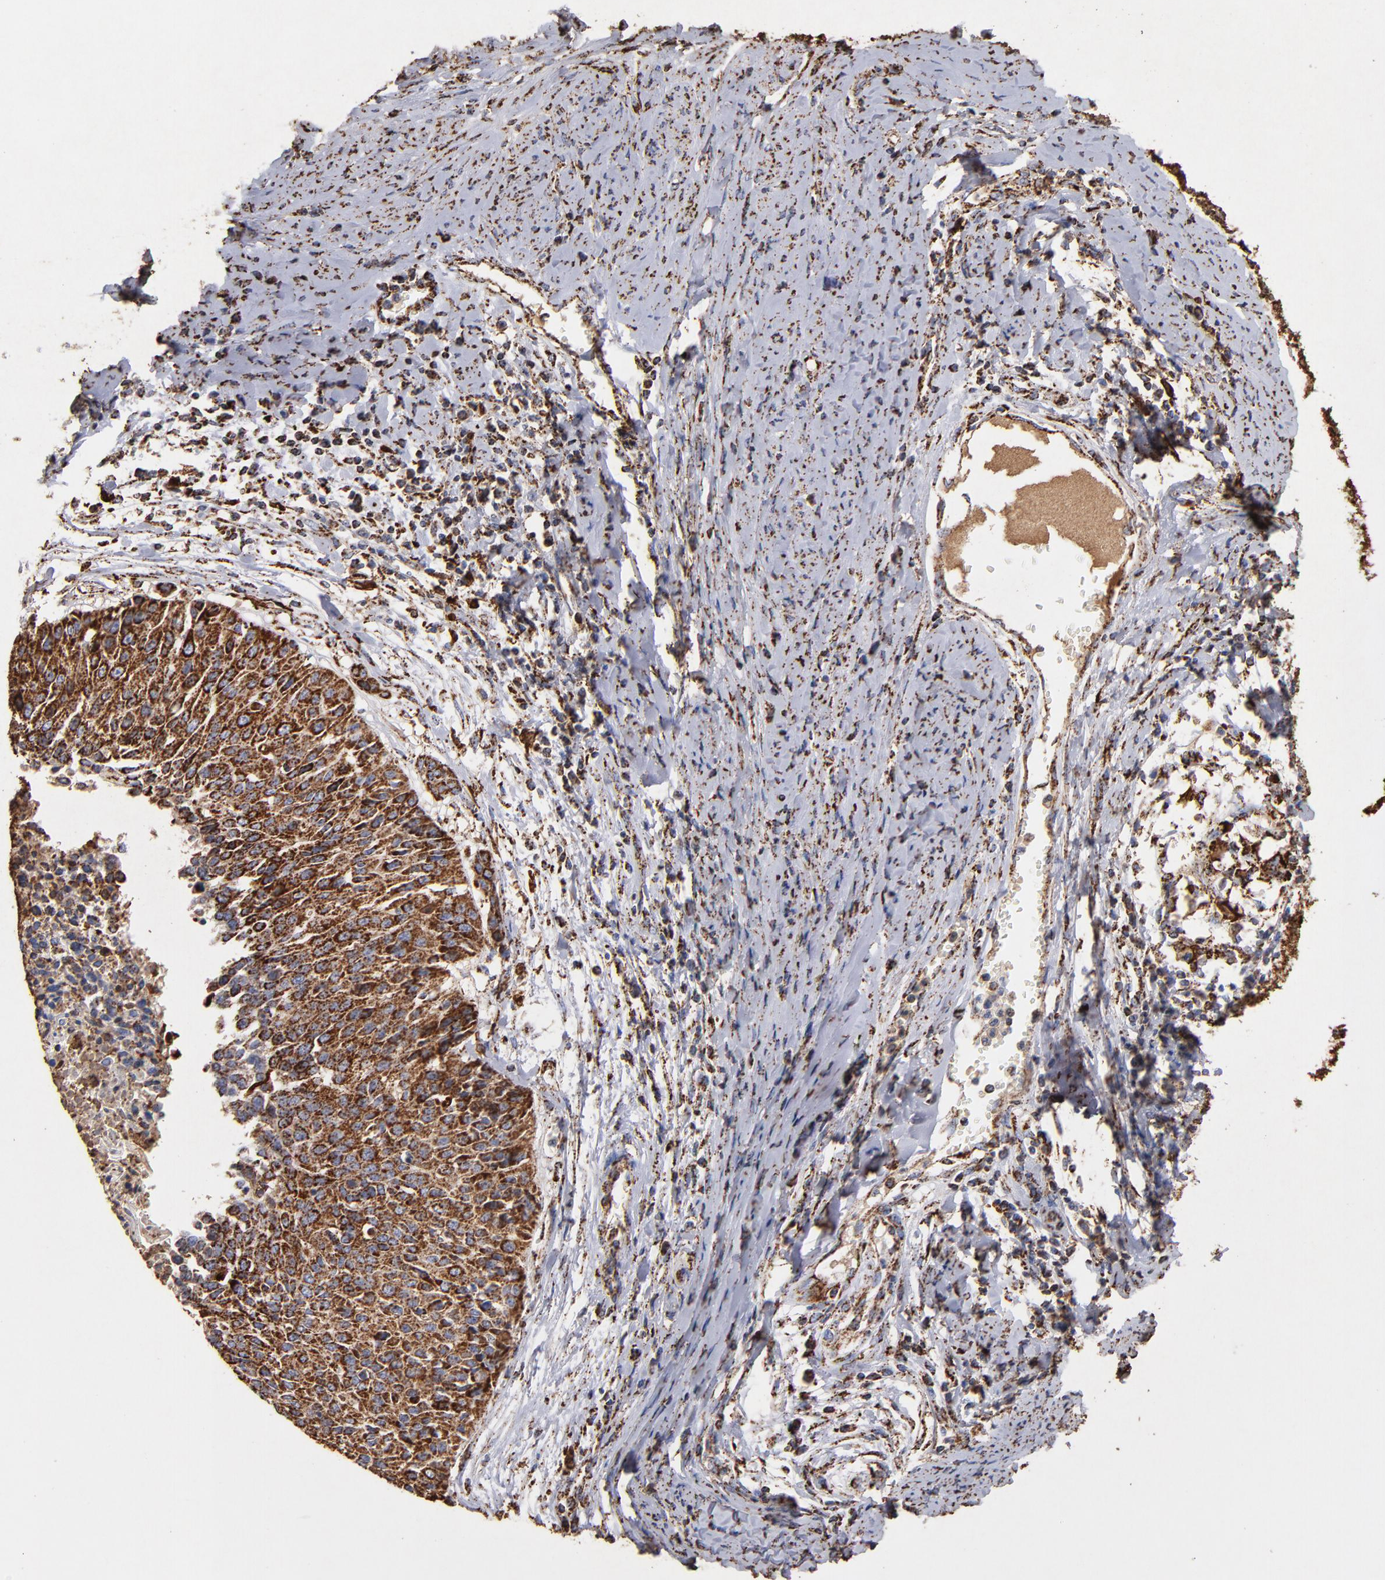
{"staining": {"intensity": "strong", "quantity": ">75%", "location": "cytoplasmic/membranous"}, "tissue": "cervical cancer", "cell_type": "Tumor cells", "image_type": "cancer", "snomed": [{"axis": "morphology", "description": "Squamous cell carcinoma, NOS"}, {"axis": "topography", "description": "Cervix"}], "caption": "Protein staining of cervical cancer (squamous cell carcinoma) tissue shows strong cytoplasmic/membranous expression in approximately >75% of tumor cells. (Brightfield microscopy of DAB IHC at high magnification).", "gene": "SOD2", "patient": {"sex": "female", "age": 64}}